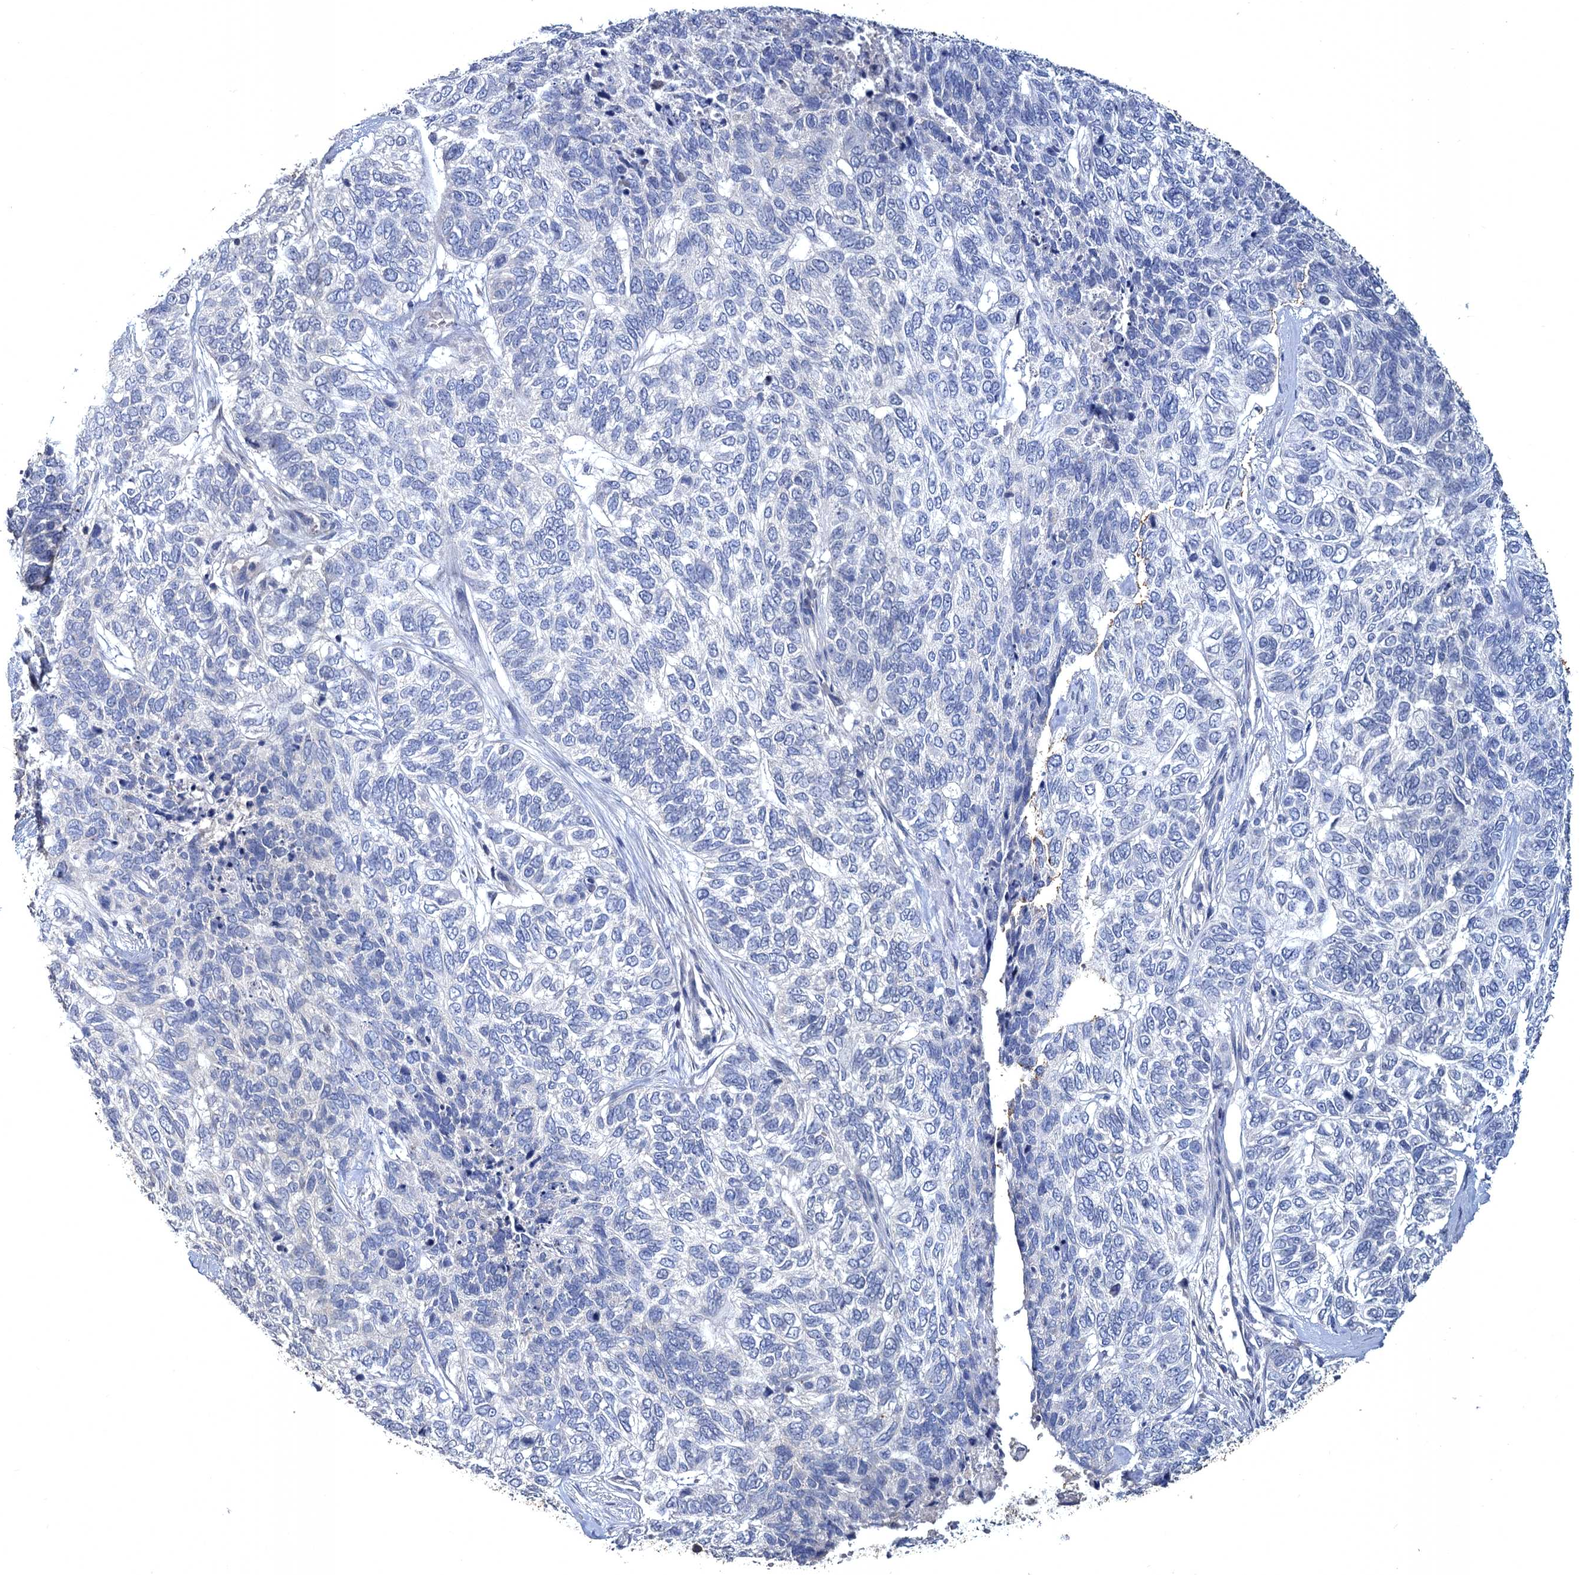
{"staining": {"intensity": "negative", "quantity": "none", "location": "none"}, "tissue": "skin cancer", "cell_type": "Tumor cells", "image_type": "cancer", "snomed": [{"axis": "morphology", "description": "Basal cell carcinoma"}, {"axis": "topography", "description": "Skin"}], "caption": "Tumor cells are negative for protein expression in human skin basal cell carcinoma.", "gene": "ATP9A", "patient": {"sex": "female", "age": 65}}